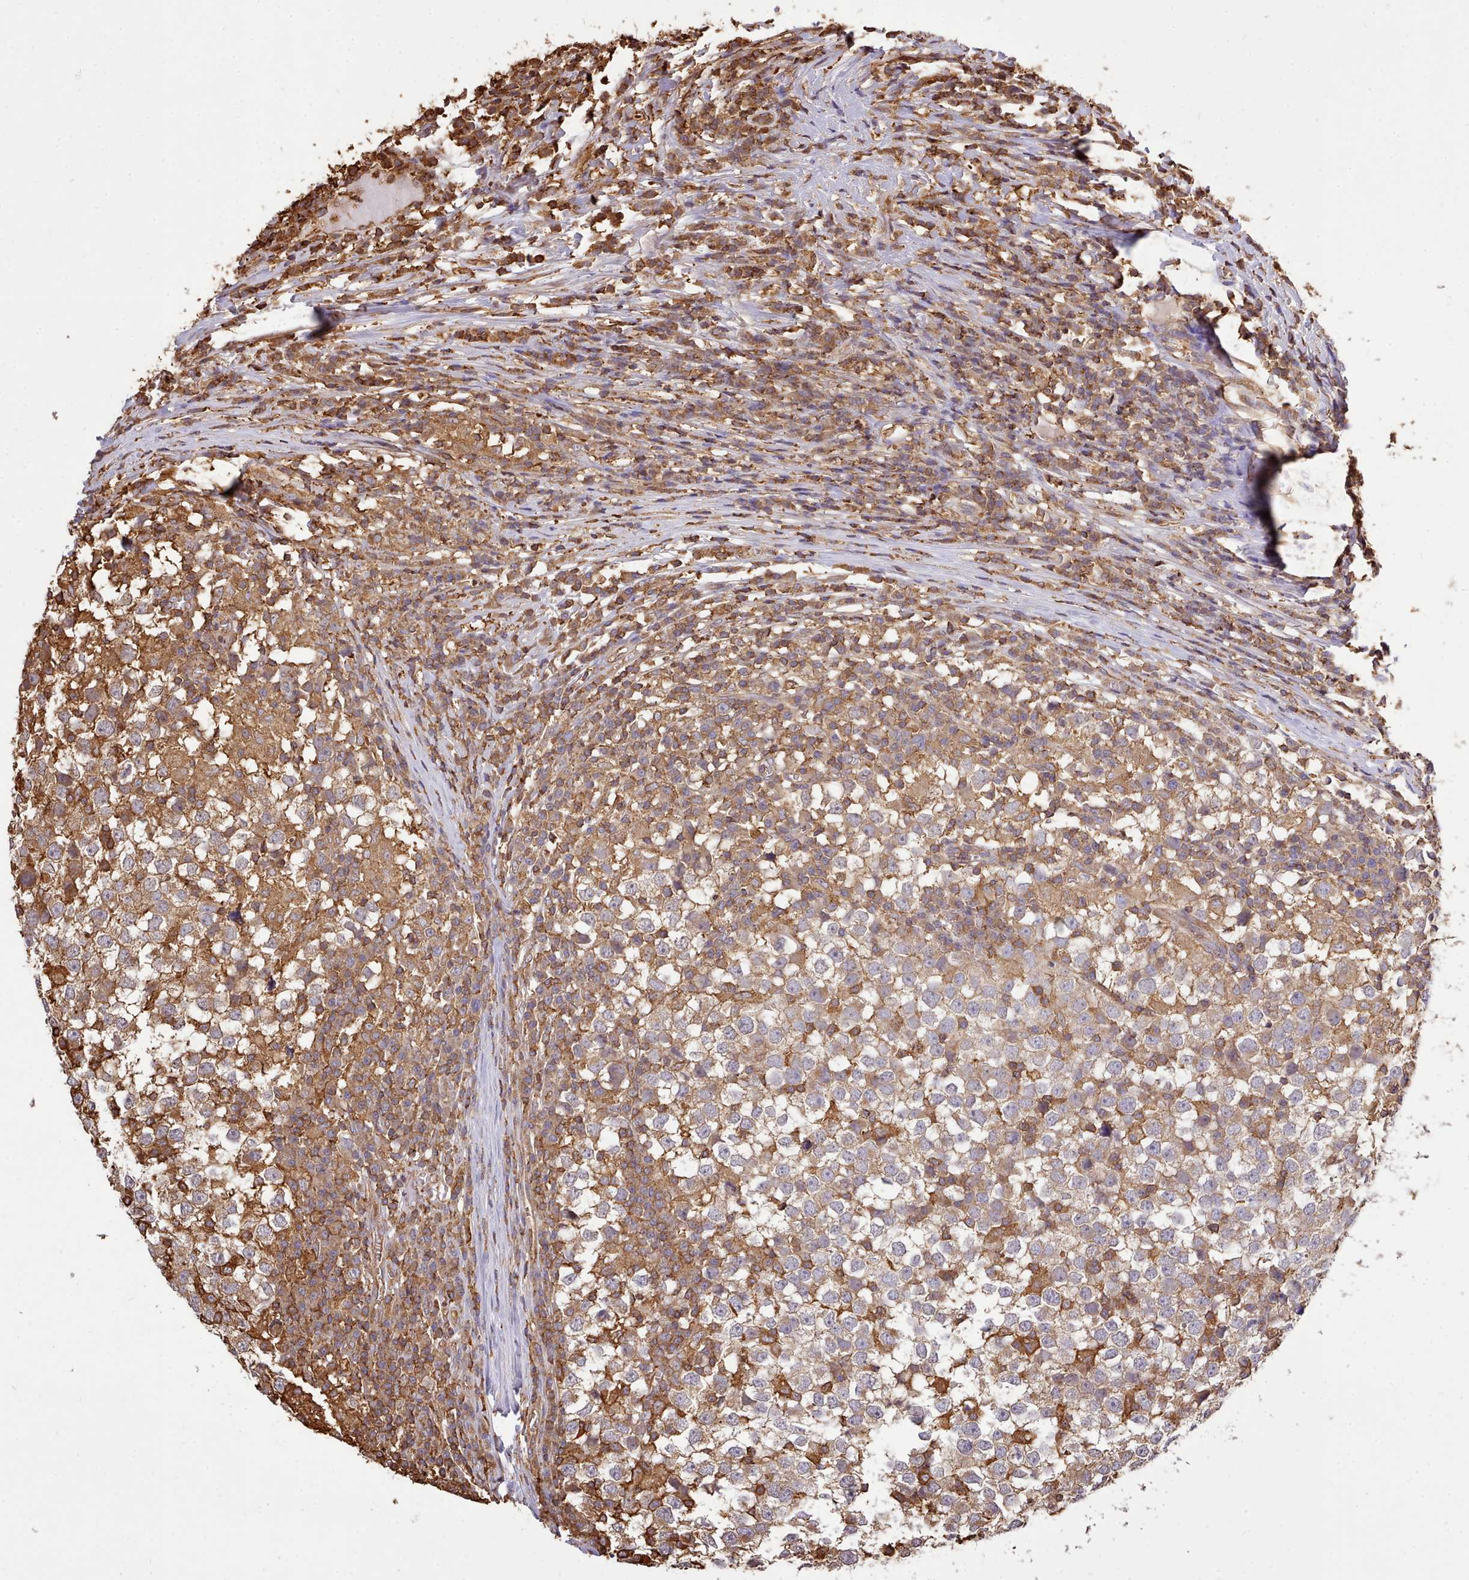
{"staining": {"intensity": "weak", "quantity": ">75%", "location": "cytoplasmic/membranous"}, "tissue": "testis cancer", "cell_type": "Tumor cells", "image_type": "cancer", "snomed": [{"axis": "morphology", "description": "Seminoma, NOS"}, {"axis": "topography", "description": "Testis"}], "caption": "High-magnification brightfield microscopy of seminoma (testis) stained with DAB (3,3'-diaminobenzidine) (brown) and counterstained with hematoxylin (blue). tumor cells exhibit weak cytoplasmic/membranous expression is identified in about>75% of cells.", "gene": "CAPZA1", "patient": {"sex": "male", "age": 65}}